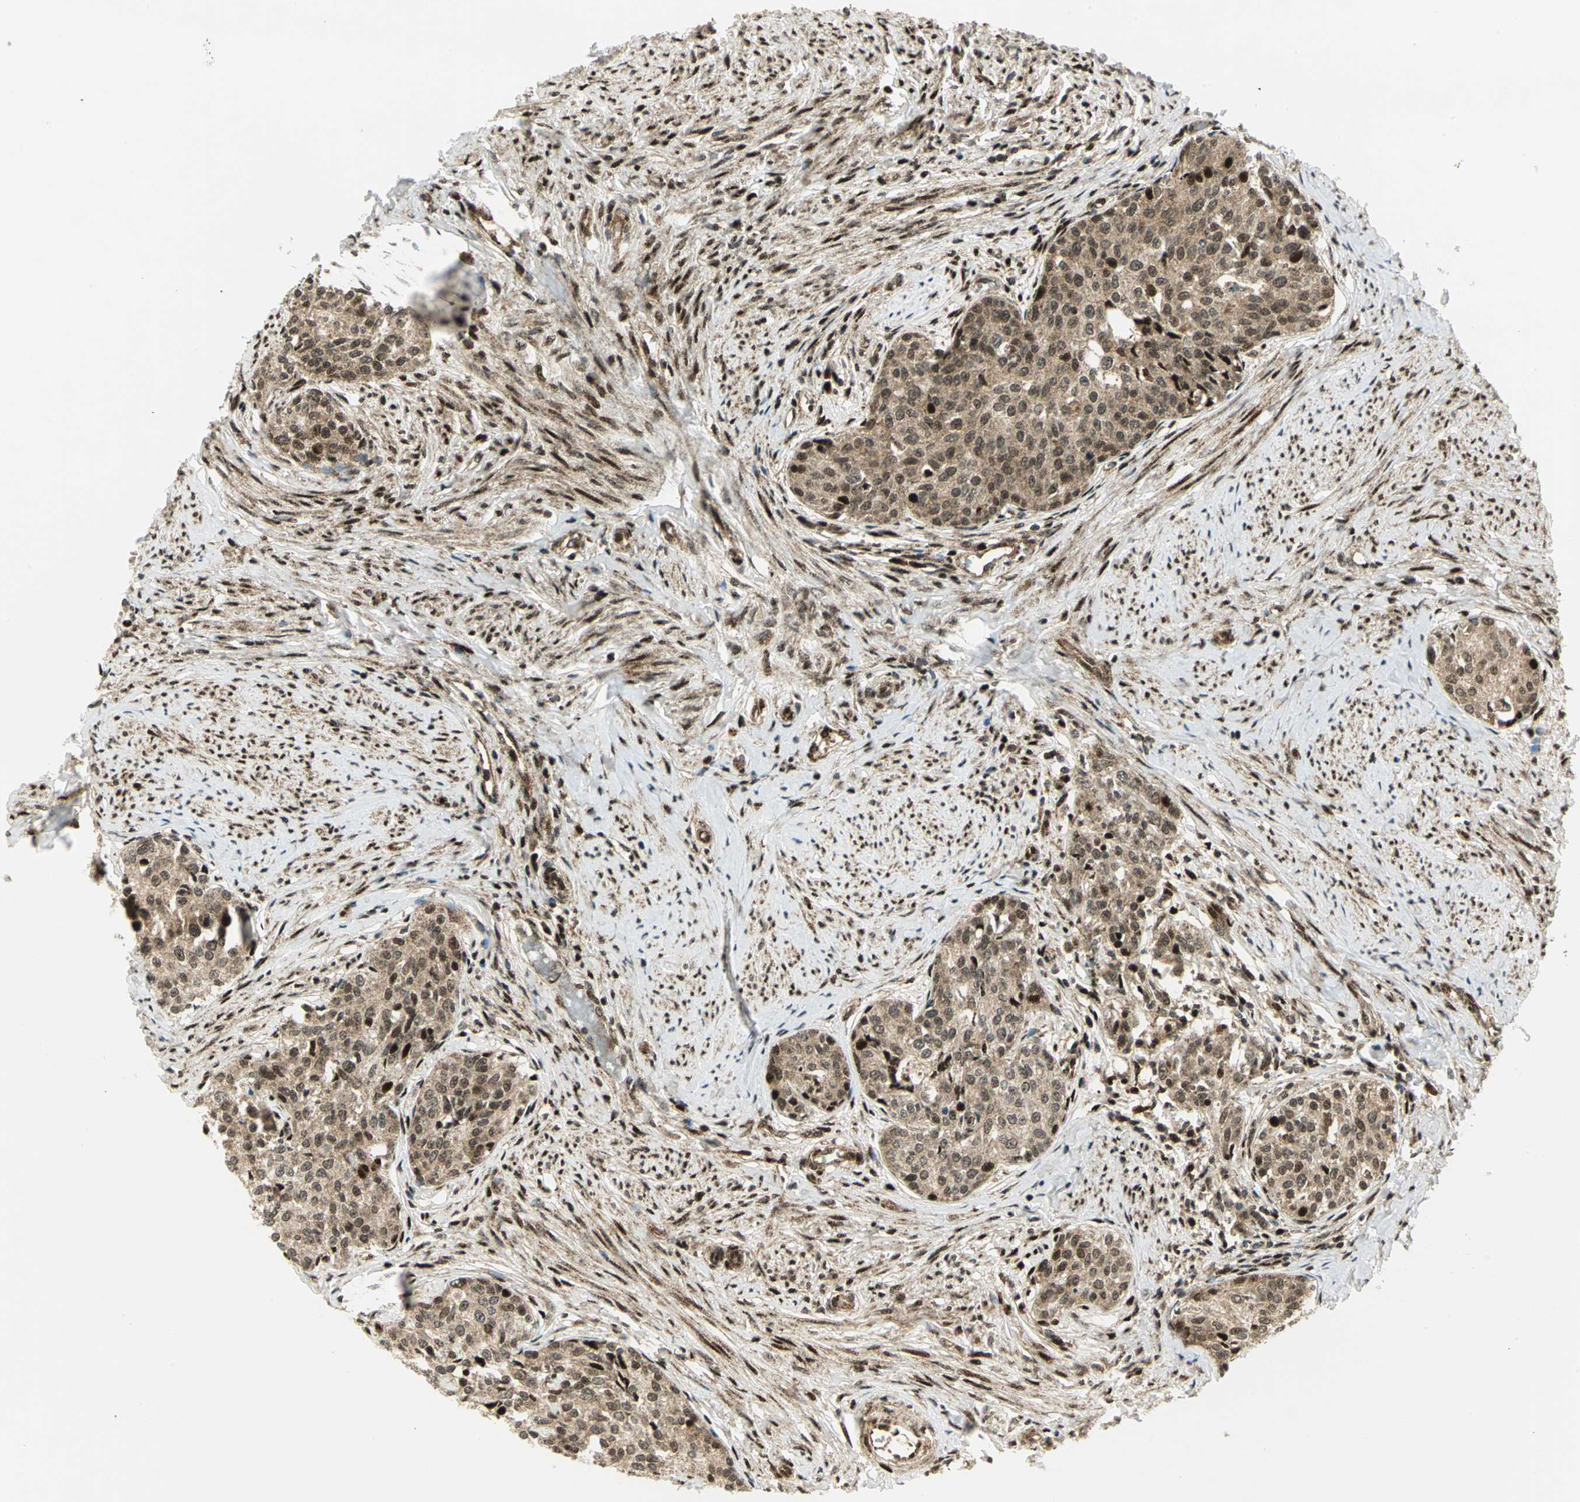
{"staining": {"intensity": "moderate", "quantity": ">75%", "location": "cytoplasmic/membranous,nuclear"}, "tissue": "cervical cancer", "cell_type": "Tumor cells", "image_type": "cancer", "snomed": [{"axis": "morphology", "description": "Squamous cell carcinoma, NOS"}, {"axis": "morphology", "description": "Adenocarcinoma, NOS"}, {"axis": "topography", "description": "Cervix"}], "caption": "Cervical squamous cell carcinoma stained for a protein displays moderate cytoplasmic/membranous and nuclear positivity in tumor cells. The protein is shown in brown color, while the nuclei are stained blue.", "gene": "COPS5", "patient": {"sex": "female", "age": 52}}